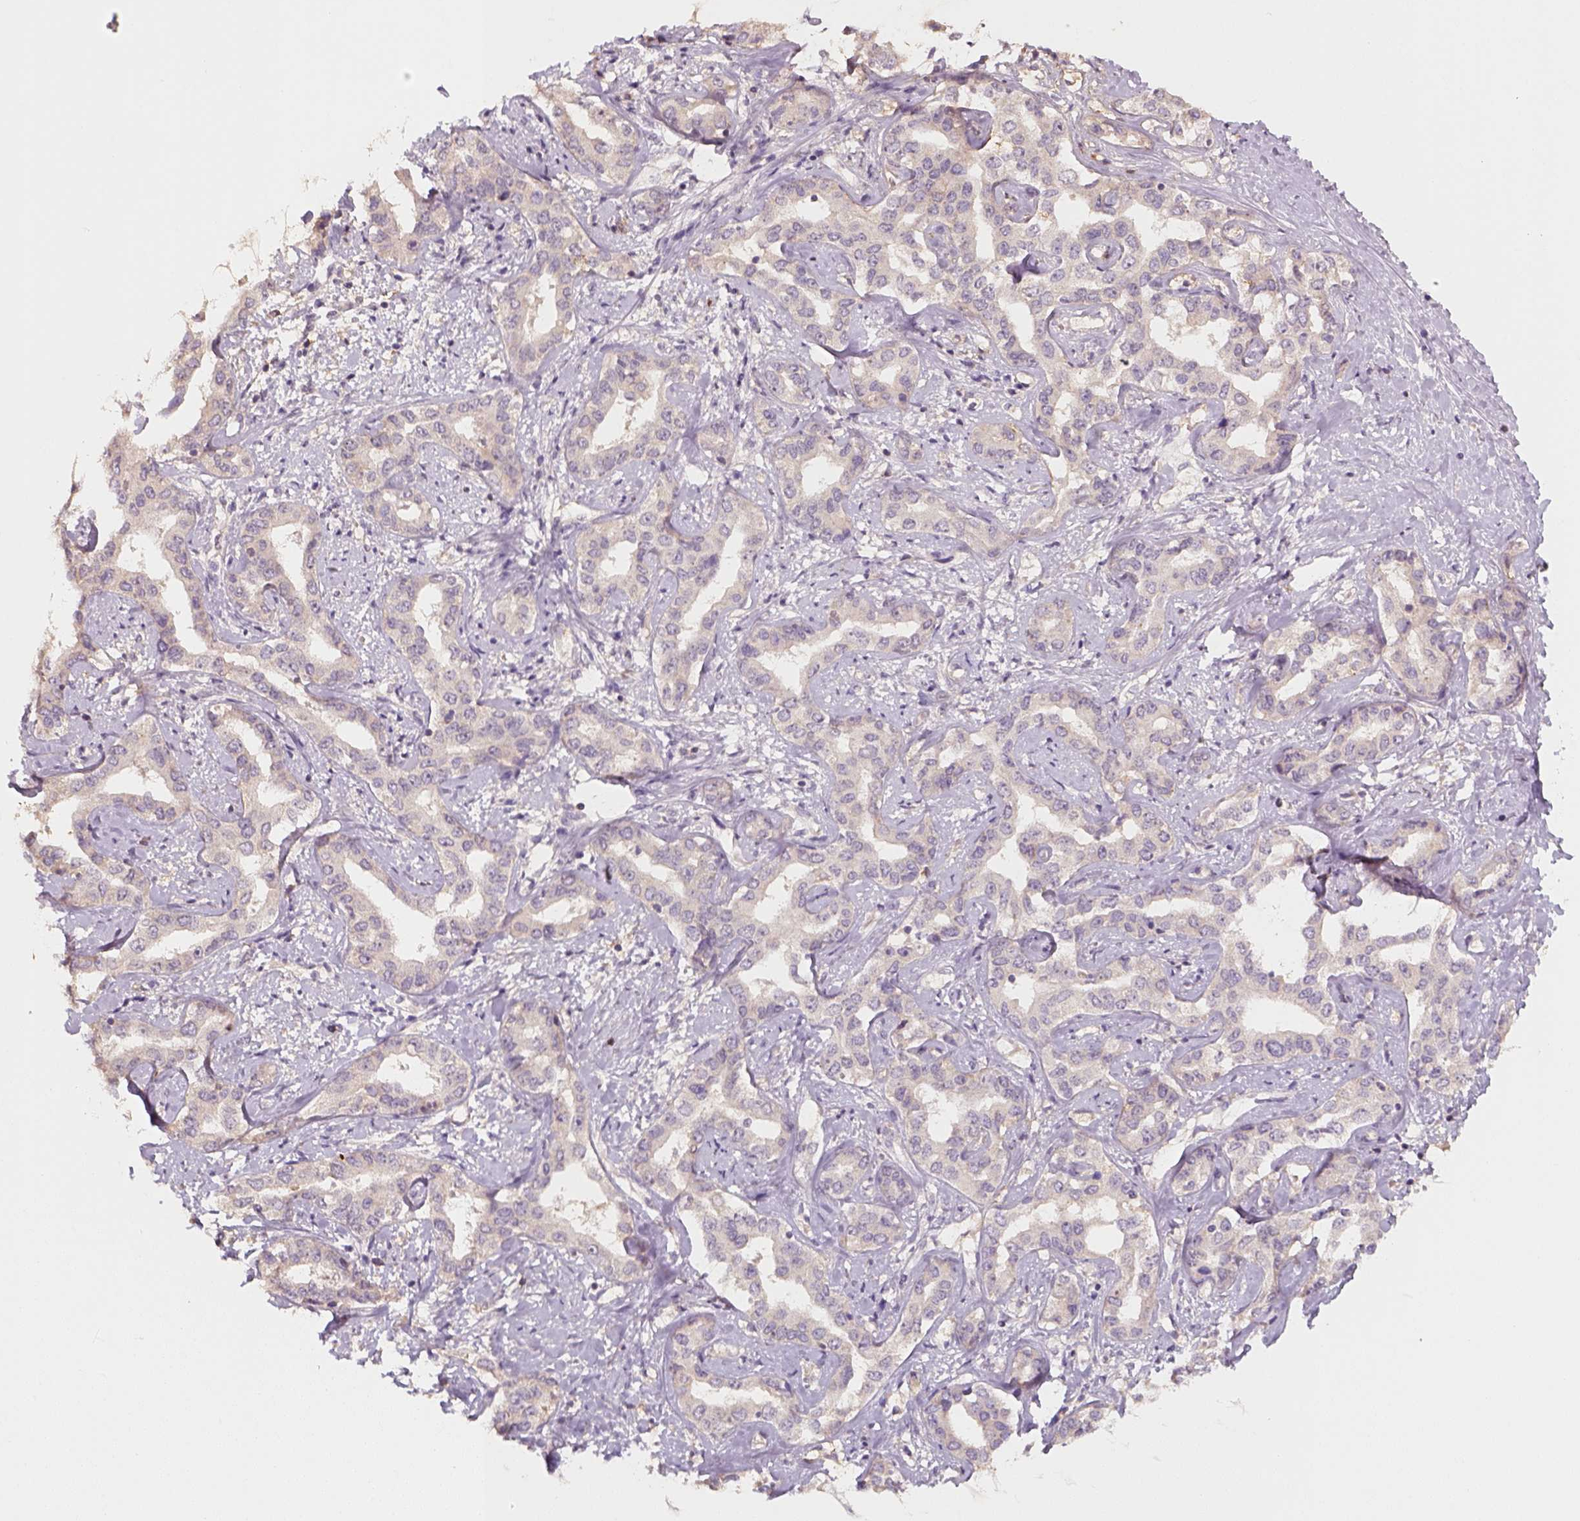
{"staining": {"intensity": "negative", "quantity": "none", "location": "none"}, "tissue": "liver cancer", "cell_type": "Tumor cells", "image_type": "cancer", "snomed": [{"axis": "morphology", "description": "Cholangiocarcinoma"}, {"axis": "topography", "description": "Liver"}], "caption": "Immunohistochemical staining of human liver cancer (cholangiocarcinoma) displays no significant expression in tumor cells.", "gene": "AQP9", "patient": {"sex": "male", "age": 59}}